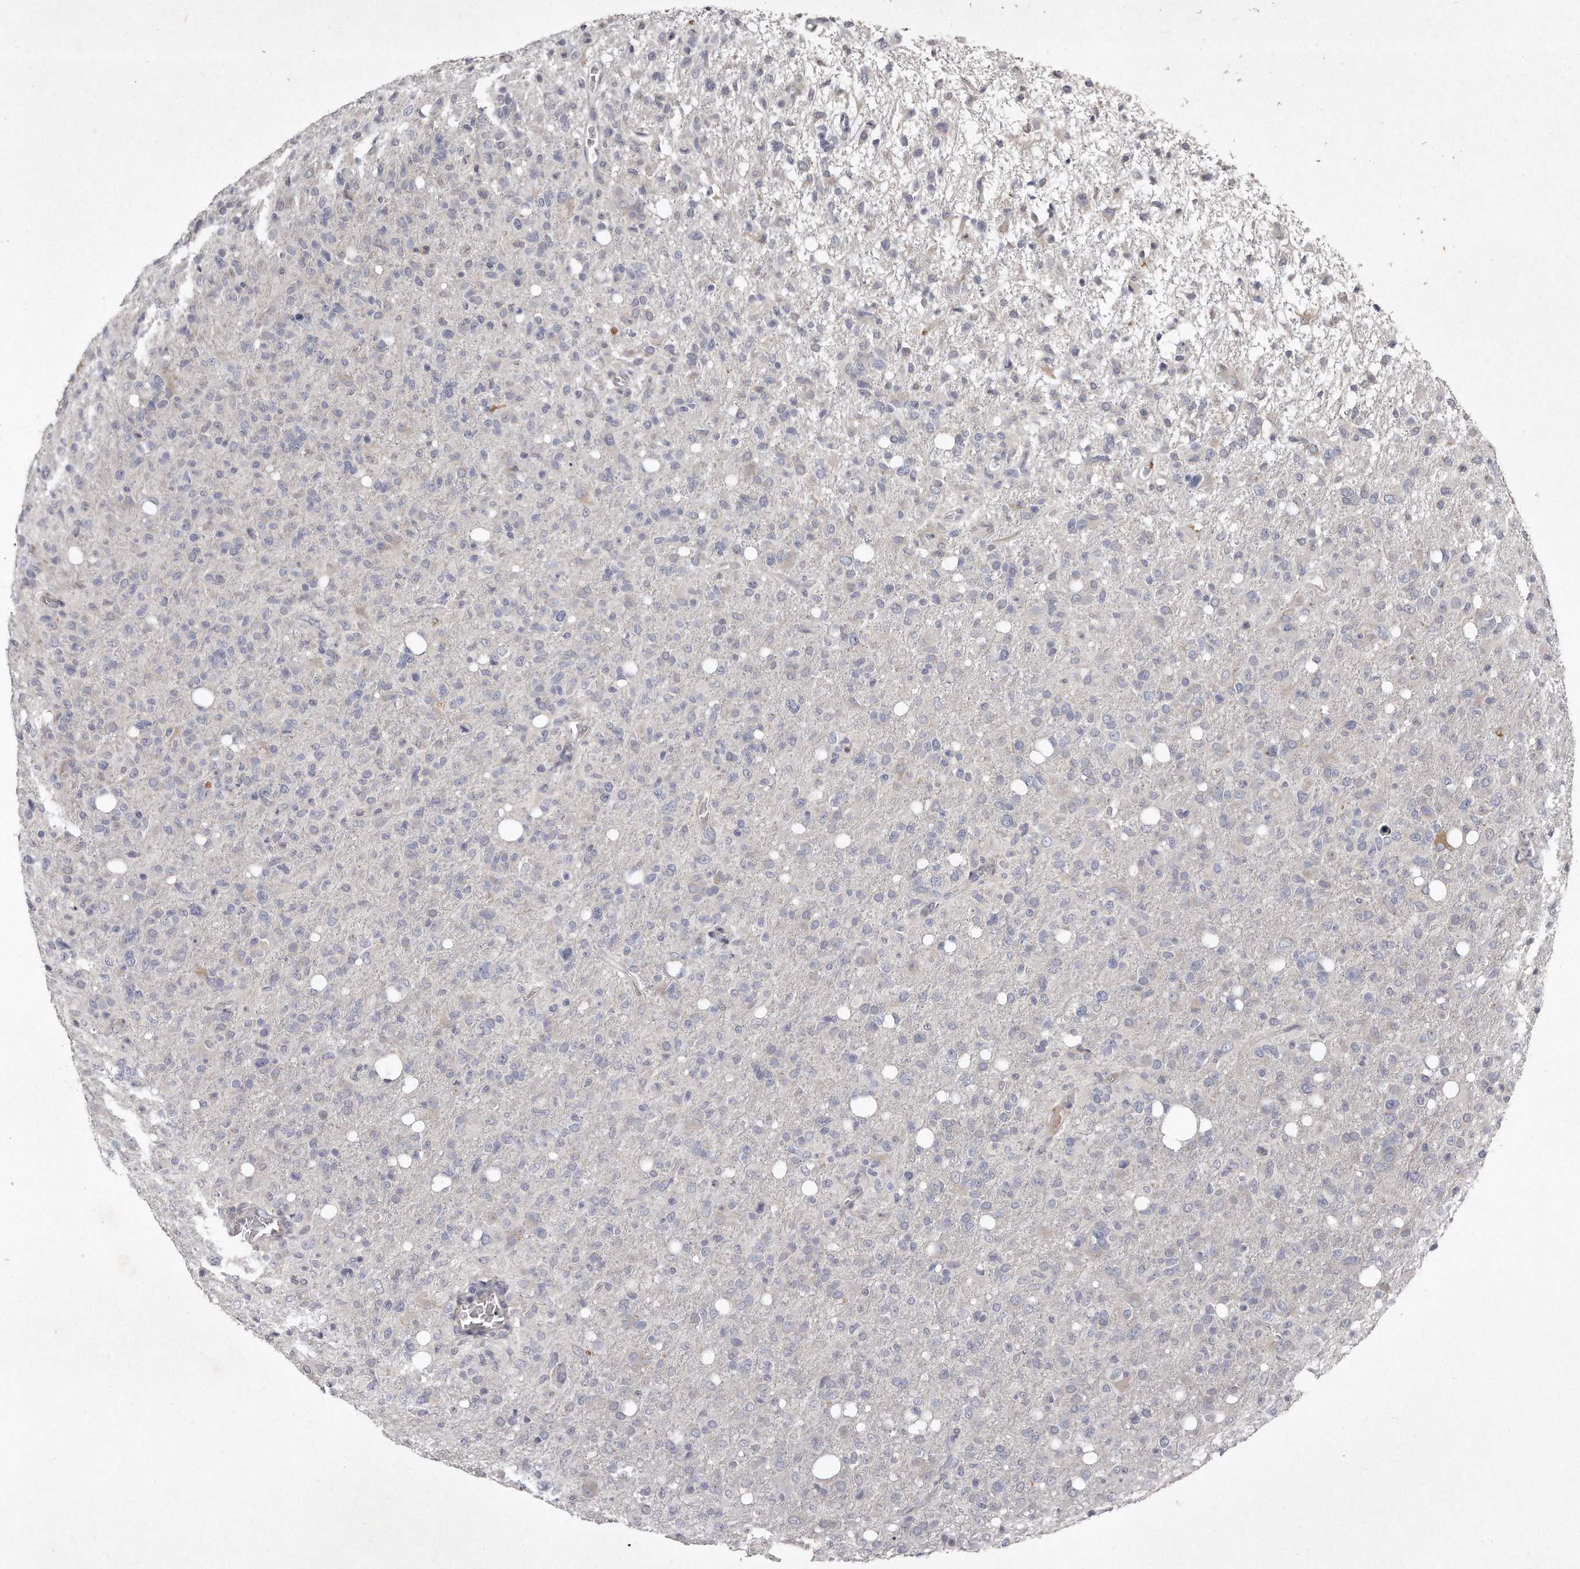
{"staining": {"intensity": "negative", "quantity": "none", "location": "none"}, "tissue": "glioma", "cell_type": "Tumor cells", "image_type": "cancer", "snomed": [{"axis": "morphology", "description": "Glioma, malignant, High grade"}, {"axis": "topography", "description": "Brain"}], "caption": "Immunohistochemistry histopathology image of human glioma stained for a protein (brown), which shows no expression in tumor cells. Nuclei are stained in blue.", "gene": "TECR", "patient": {"sex": "female", "age": 57}}